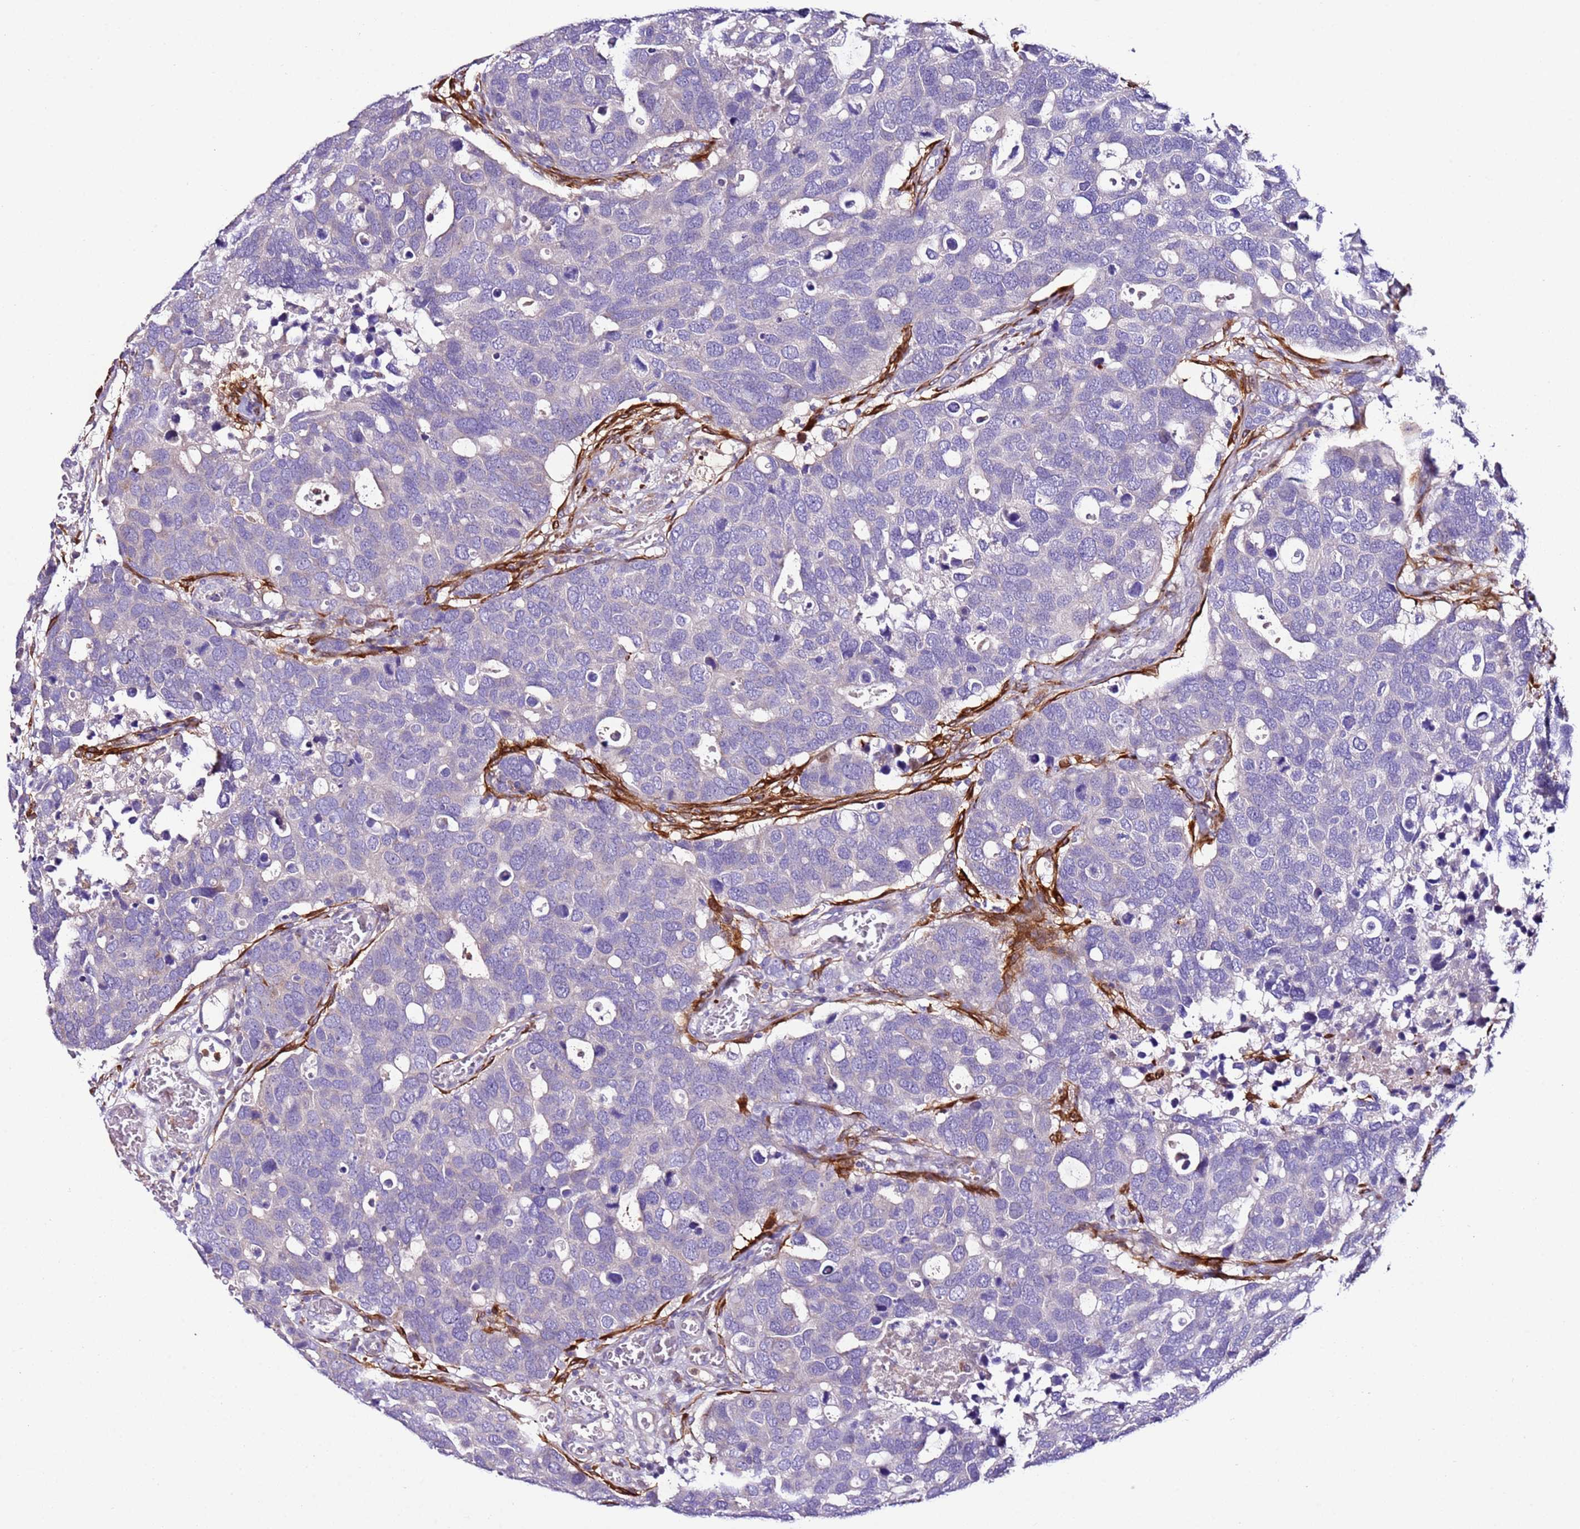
{"staining": {"intensity": "negative", "quantity": "none", "location": "none"}, "tissue": "breast cancer", "cell_type": "Tumor cells", "image_type": "cancer", "snomed": [{"axis": "morphology", "description": "Duct carcinoma"}, {"axis": "topography", "description": "Breast"}], "caption": "This is an immunohistochemistry (IHC) micrograph of infiltrating ductal carcinoma (breast). There is no expression in tumor cells.", "gene": "FAM174C", "patient": {"sex": "female", "age": 83}}